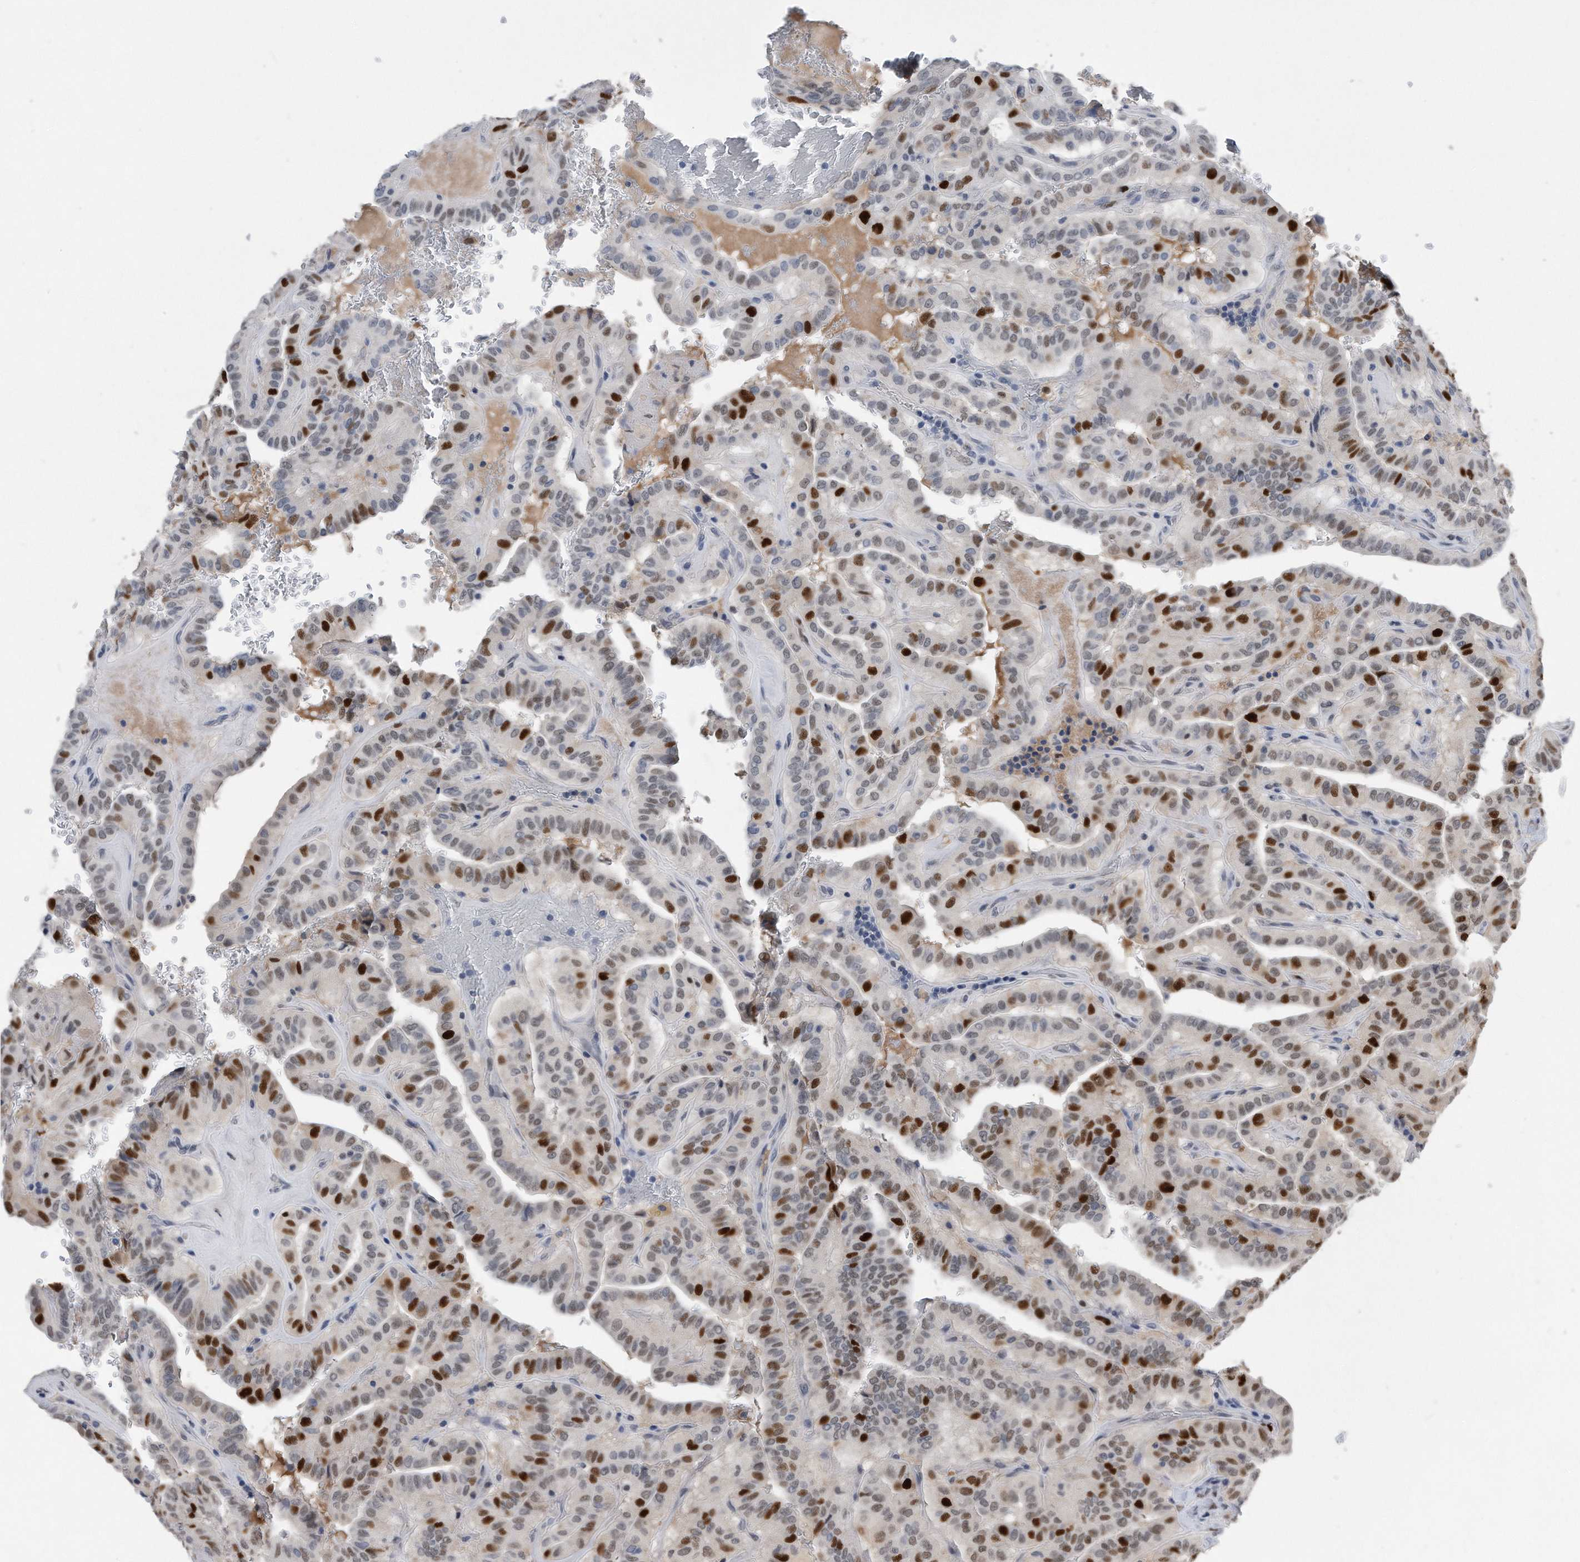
{"staining": {"intensity": "strong", "quantity": "<25%", "location": "nuclear"}, "tissue": "thyroid cancer", "cell_type": "Tumor cells", "image_type": "cancer", "snomed": [{"axis": "morphology", "description": "Papillary adenocarcinoma, NOS"}, {"axis": "topography", "description": "Thyroid gland"}], "caption": "A high-resolution micrograph shows IHC staining of thyroid papillary adenocarcinoma, which exhibits strong nuclear positivity in about <25% of tumor cells.", "gene": "PCNA", "patient": {"sex": "male", "age": 77}}